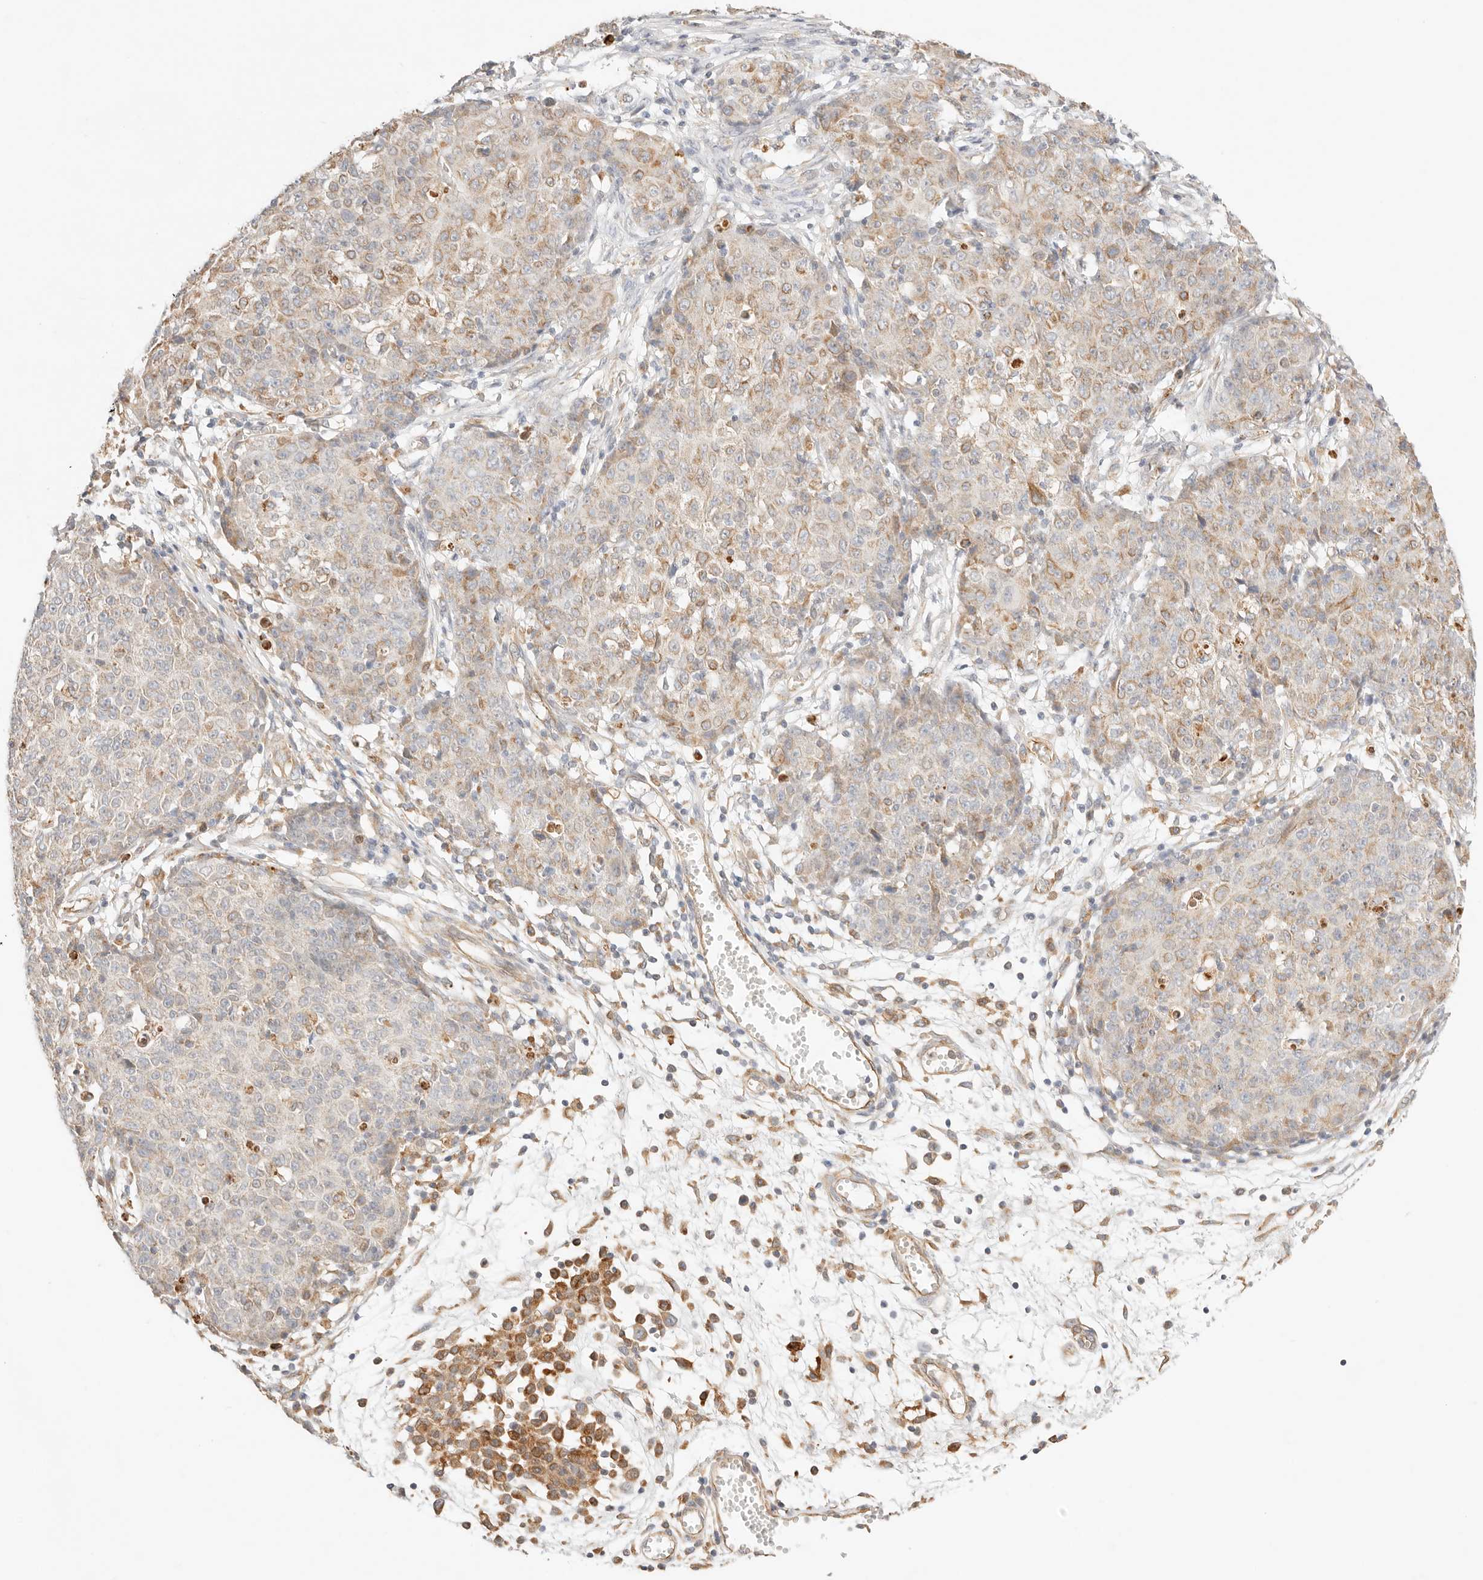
{"staining": {"intensity": "weak", "quantity": "25%-75%", "location": "cytoplasmic/membranous"}, "tissue": "ovarian cancer", "cell_type": "Tumor cells", "image_type": "cancer", "snomed": [{"axis": "morphology", "description": "Carcinoma, endometroid"}, {"axis": "topography", "description": "Ovary"}], "caption": "Ovarian endometroid carcinoma was stained to show a protein in brown. There is low levels of weak cytoplasmic/membranous expression in about 25%-75% of tumor cells.", "gene": "ZC3H11A", "patient": {"sex": "female", "age": 42}}